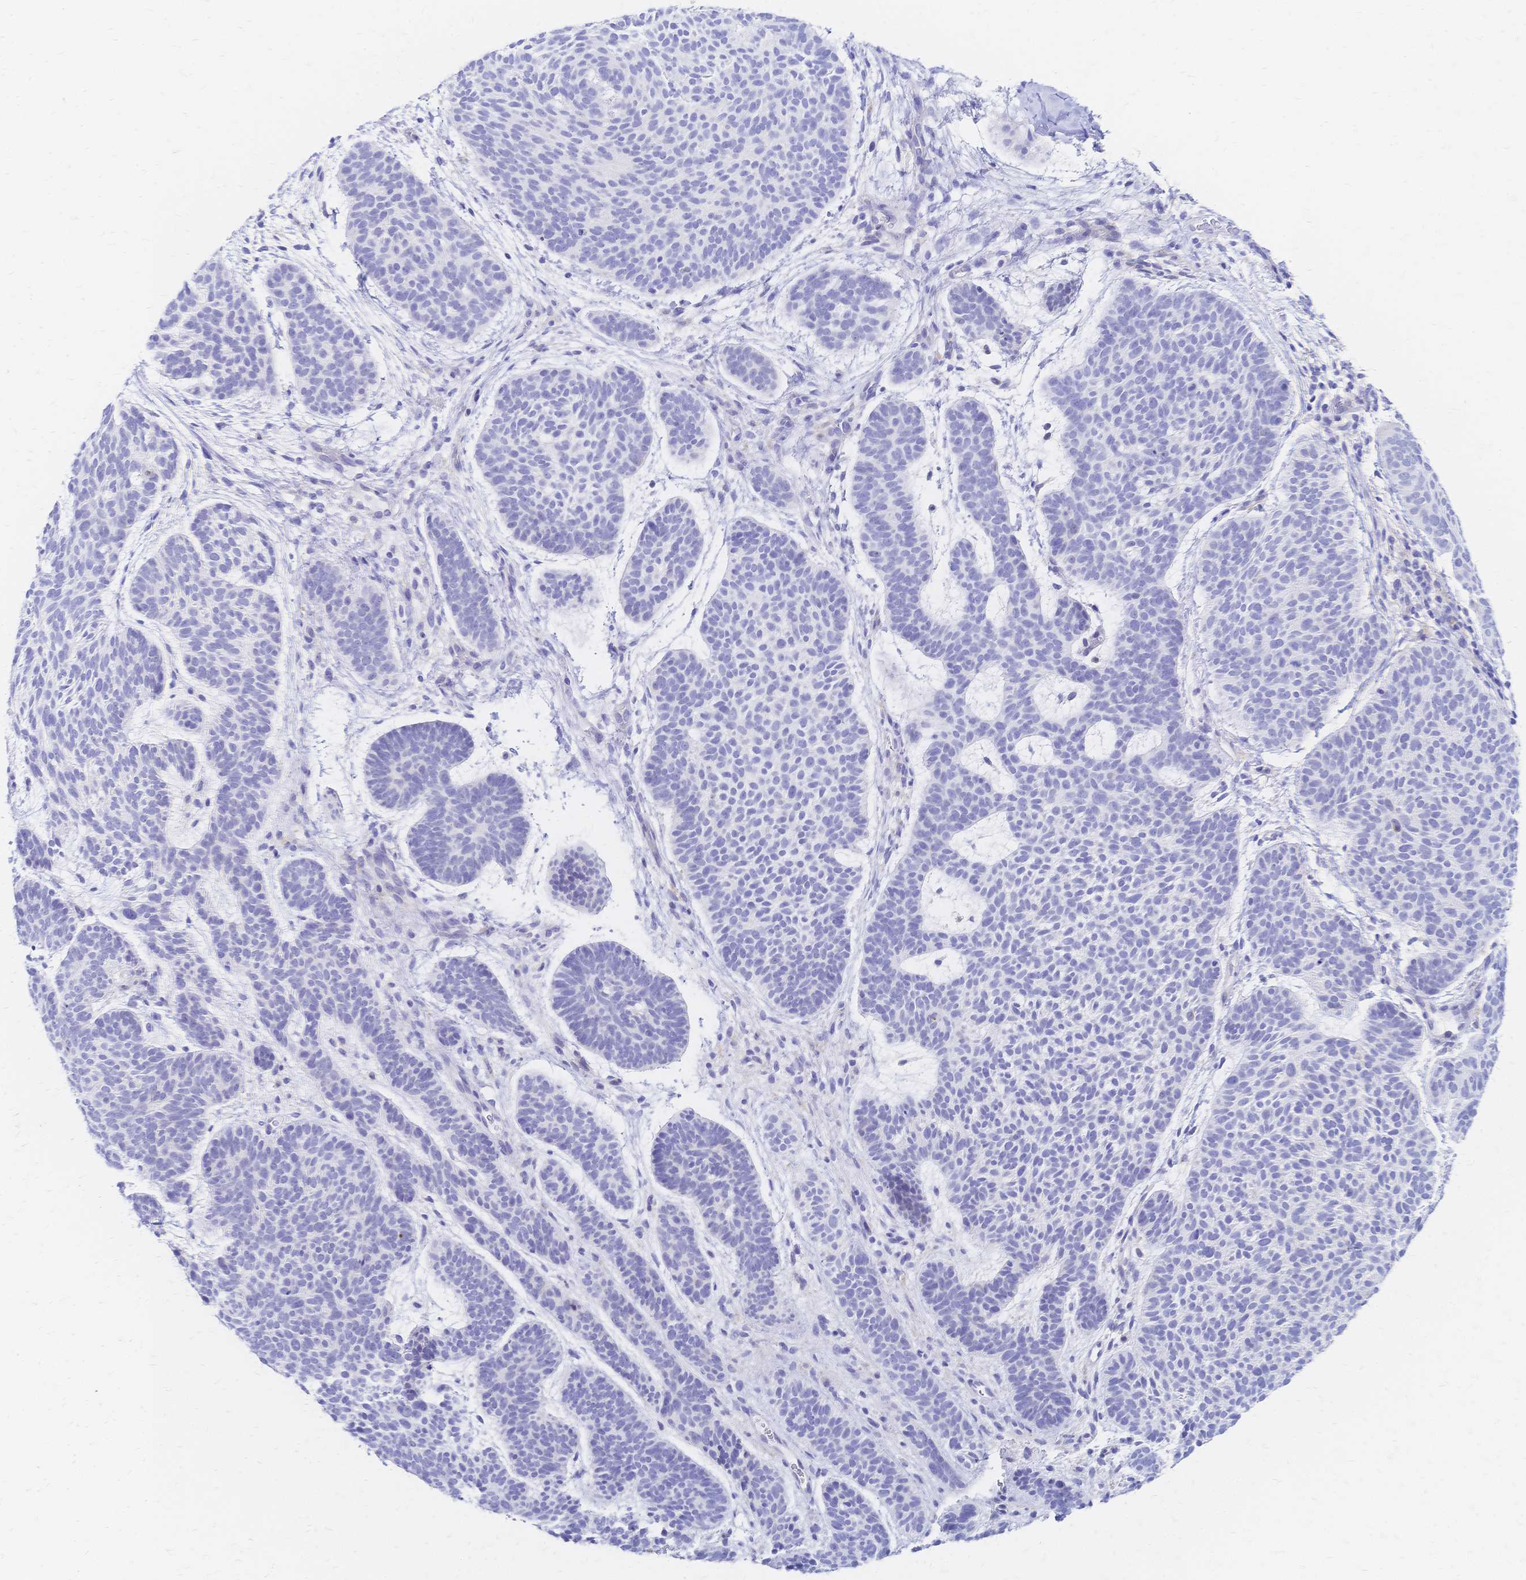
{"staining": {"intensity": "negative", "quantity": "none", "location": "none"}, "tissue": "skin cancer", "cell_type": "Tumor cells", "image_type": "cancer", "snomed": [{"axis": "morphology", "description": "Basal cell carcinoma"}, {"axis": "topography", "description": "Skin"}, {"axis": "topography", "description": "Skin of face"}], "caption": "This micrograph is of skin basal cell carcinoma stained with immunohistochemistry to label a protein in brown with the nuclei are counter-stained blue. There is no staining in tumor cells.", "gene": "SLC5A1", "patient": {"sex": "male", "age": 73}}